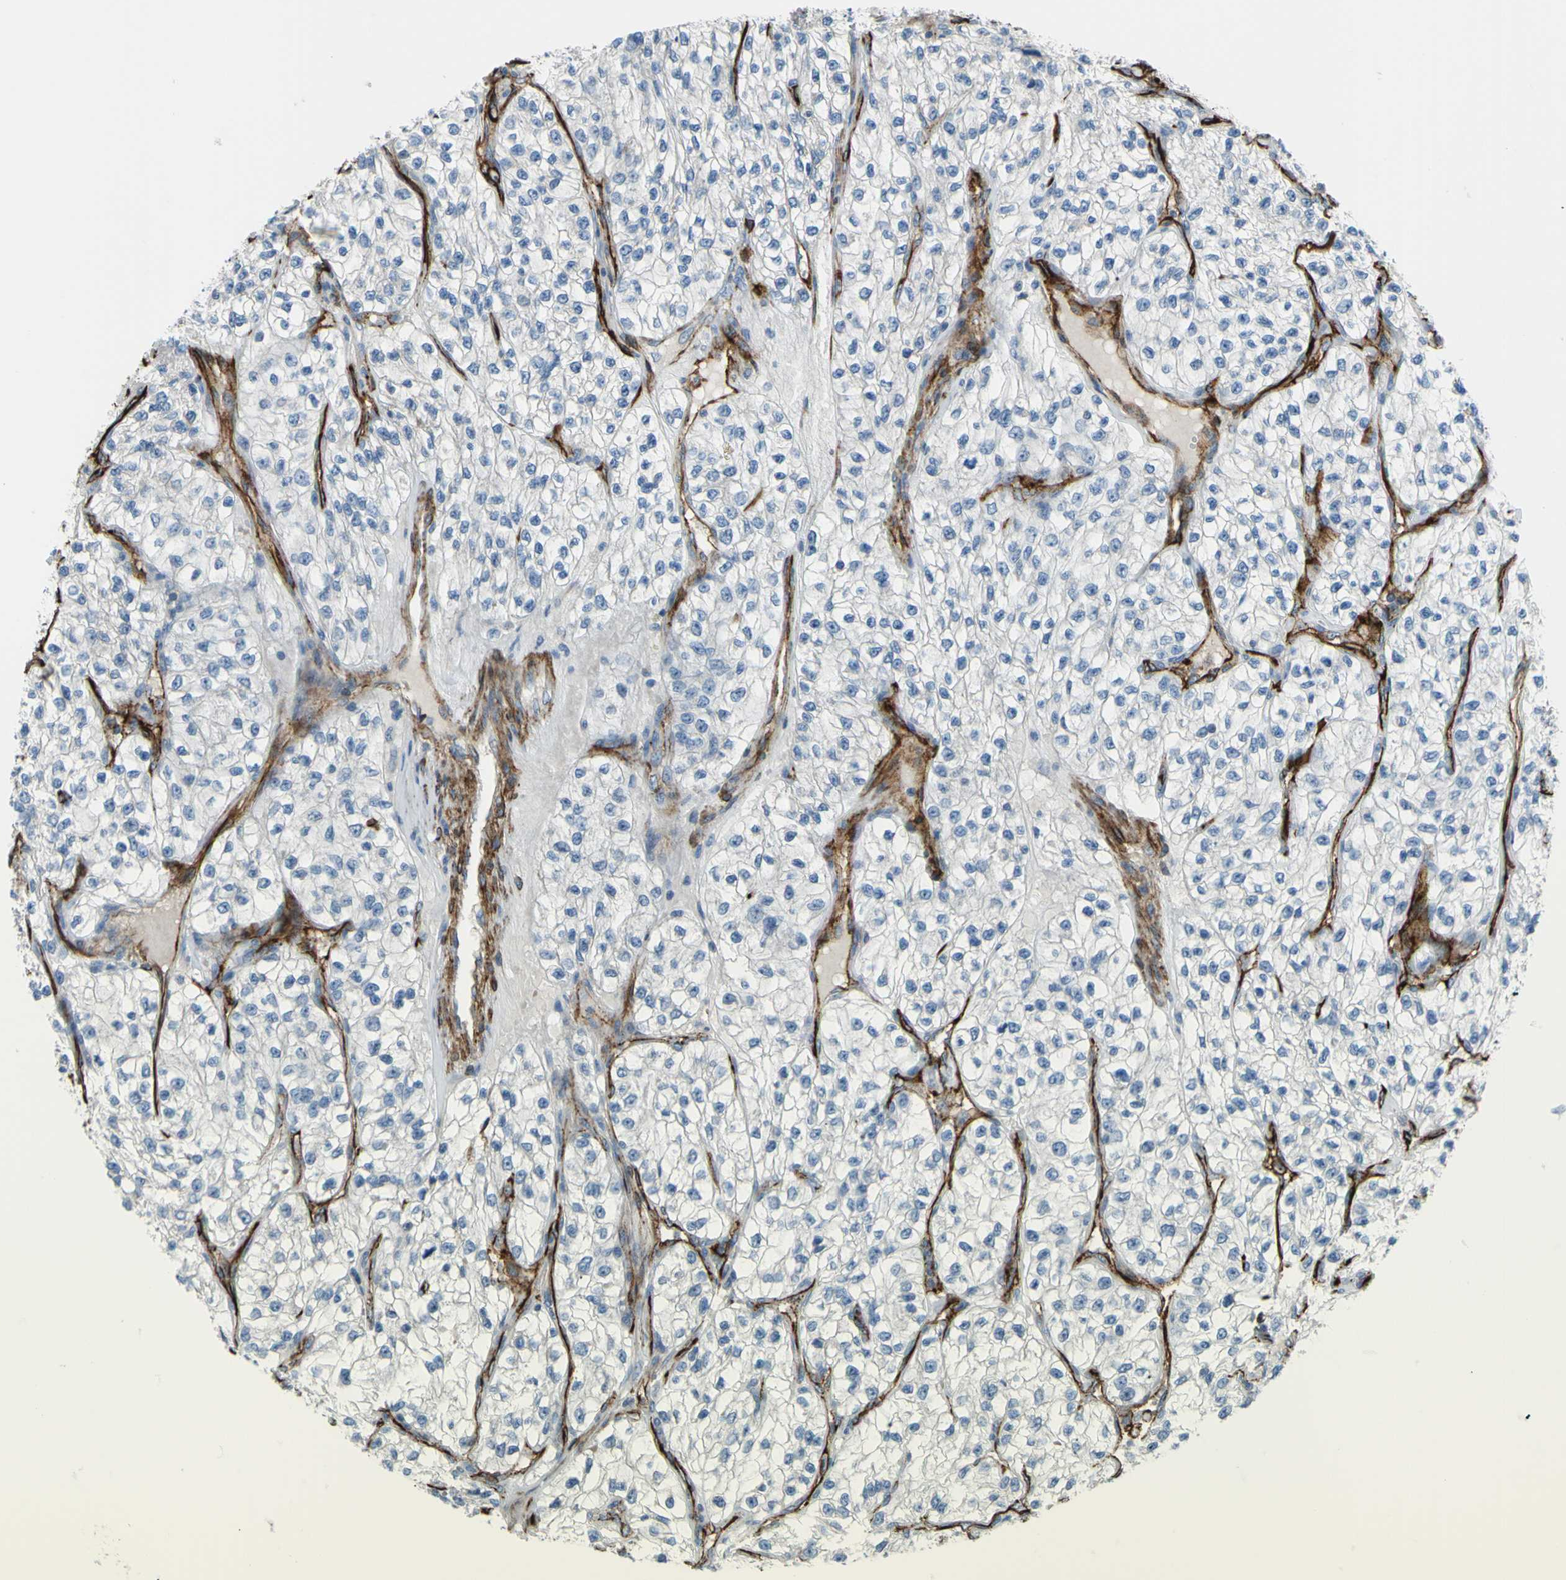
{"staining": {"intensity": "negative", "quantity": "none", "location": "none"}, "tissue": "renal cancer", "cell_type": "Tumor cells", "image_type": "cancer", "snomed": [{"axis": "morphology", "description": "Adenocarcinoma, NOS"}, {"axis": "topography", "description": "Kidney"}], "caption": "Tumor cells show no significant protein positivity in renal adenocarcinoma. (Brightfield microscopy of DAB immunohistochemistry at high magnification).", "gene": "PRRG2", "patient": {"sex": "female", "age": 57}}